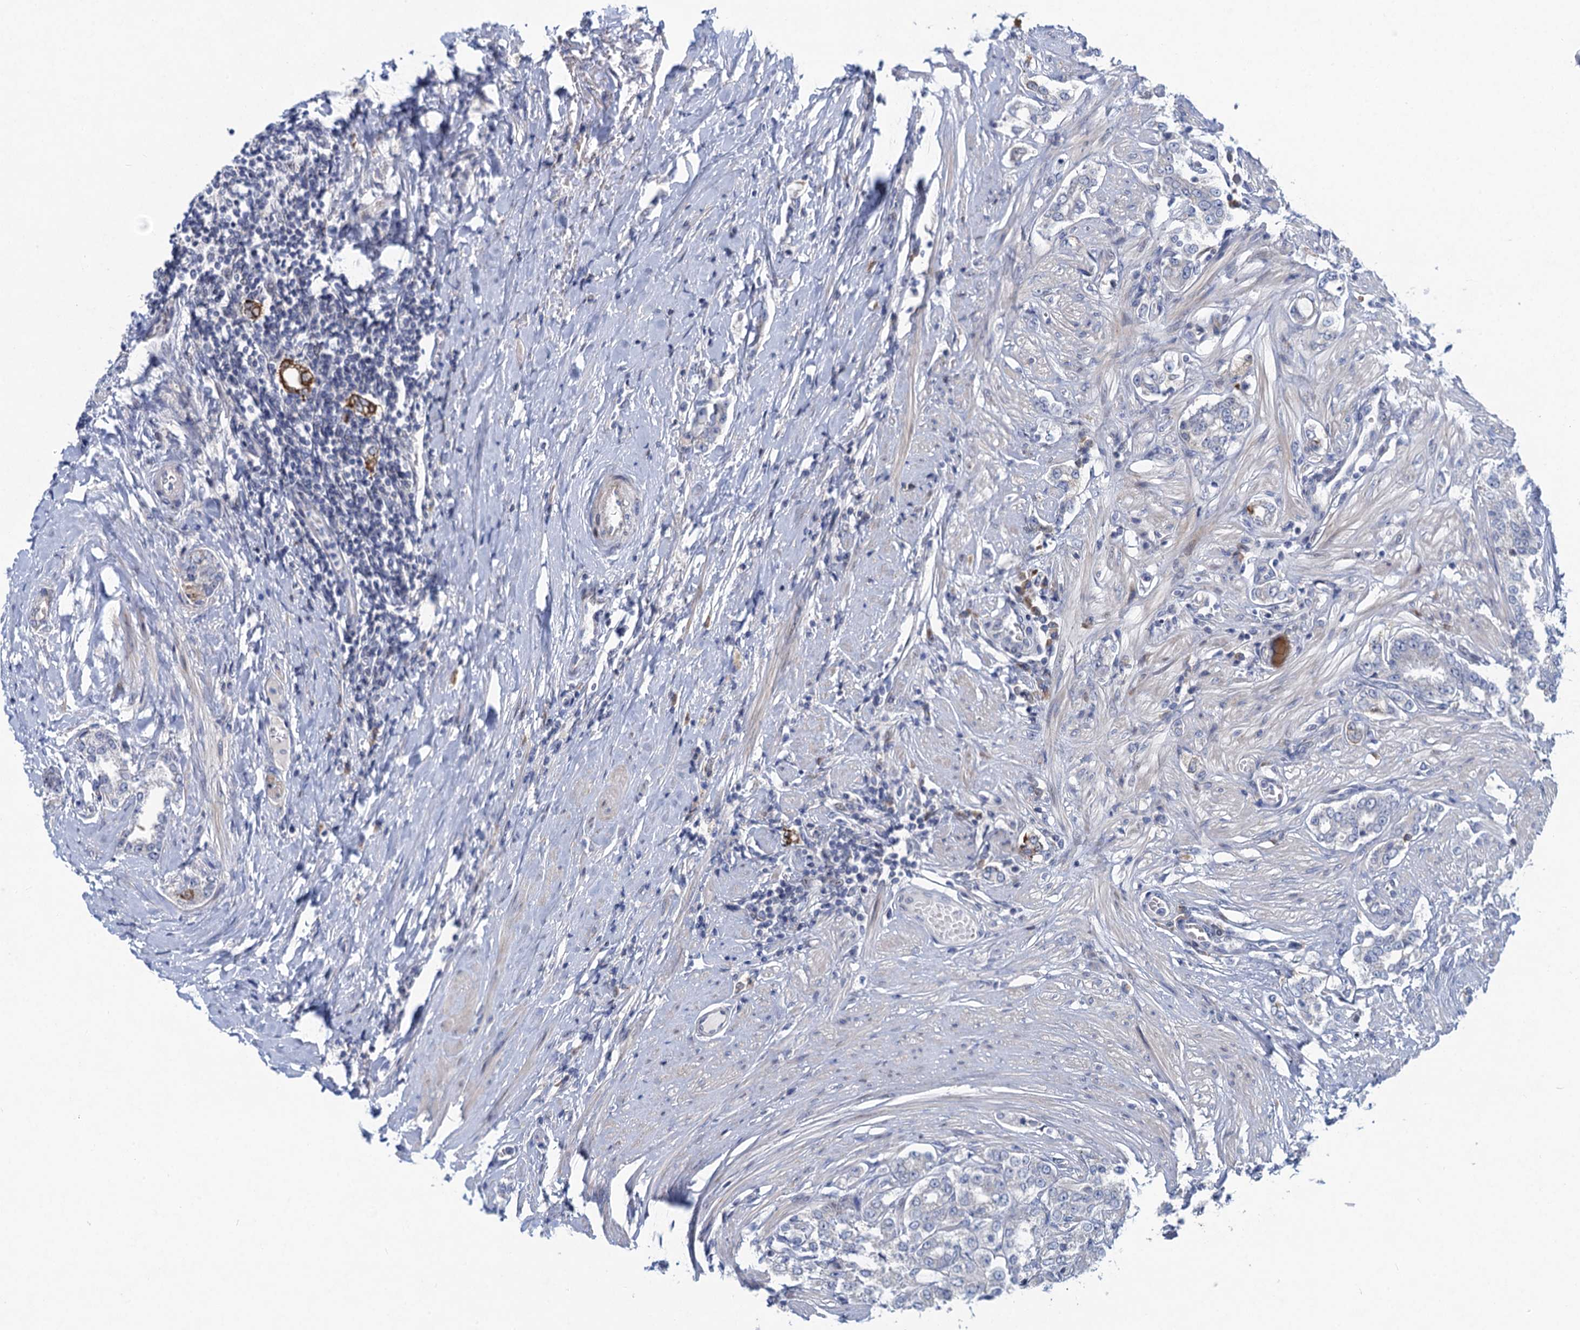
{"staining": {"intensity": "negative", "quantity": "none", "location": "none"}, "tissue": "prostate cancer", "cell_type": "Tumor cells", "image_type": "cancer", "snomed": [{"axis": "morphology", "description": "Adenocarcinoma, High grade"}, {"axis": "topography", "description": "Prostate"}], "caption": "Prostate cancer (adenocarcinoma (high-grade)) was stained to show a protein in brown. There is no significant expression in tumor cells.", "gene": "QPCTL", "patient": {"sex": "male", "age": 64}}